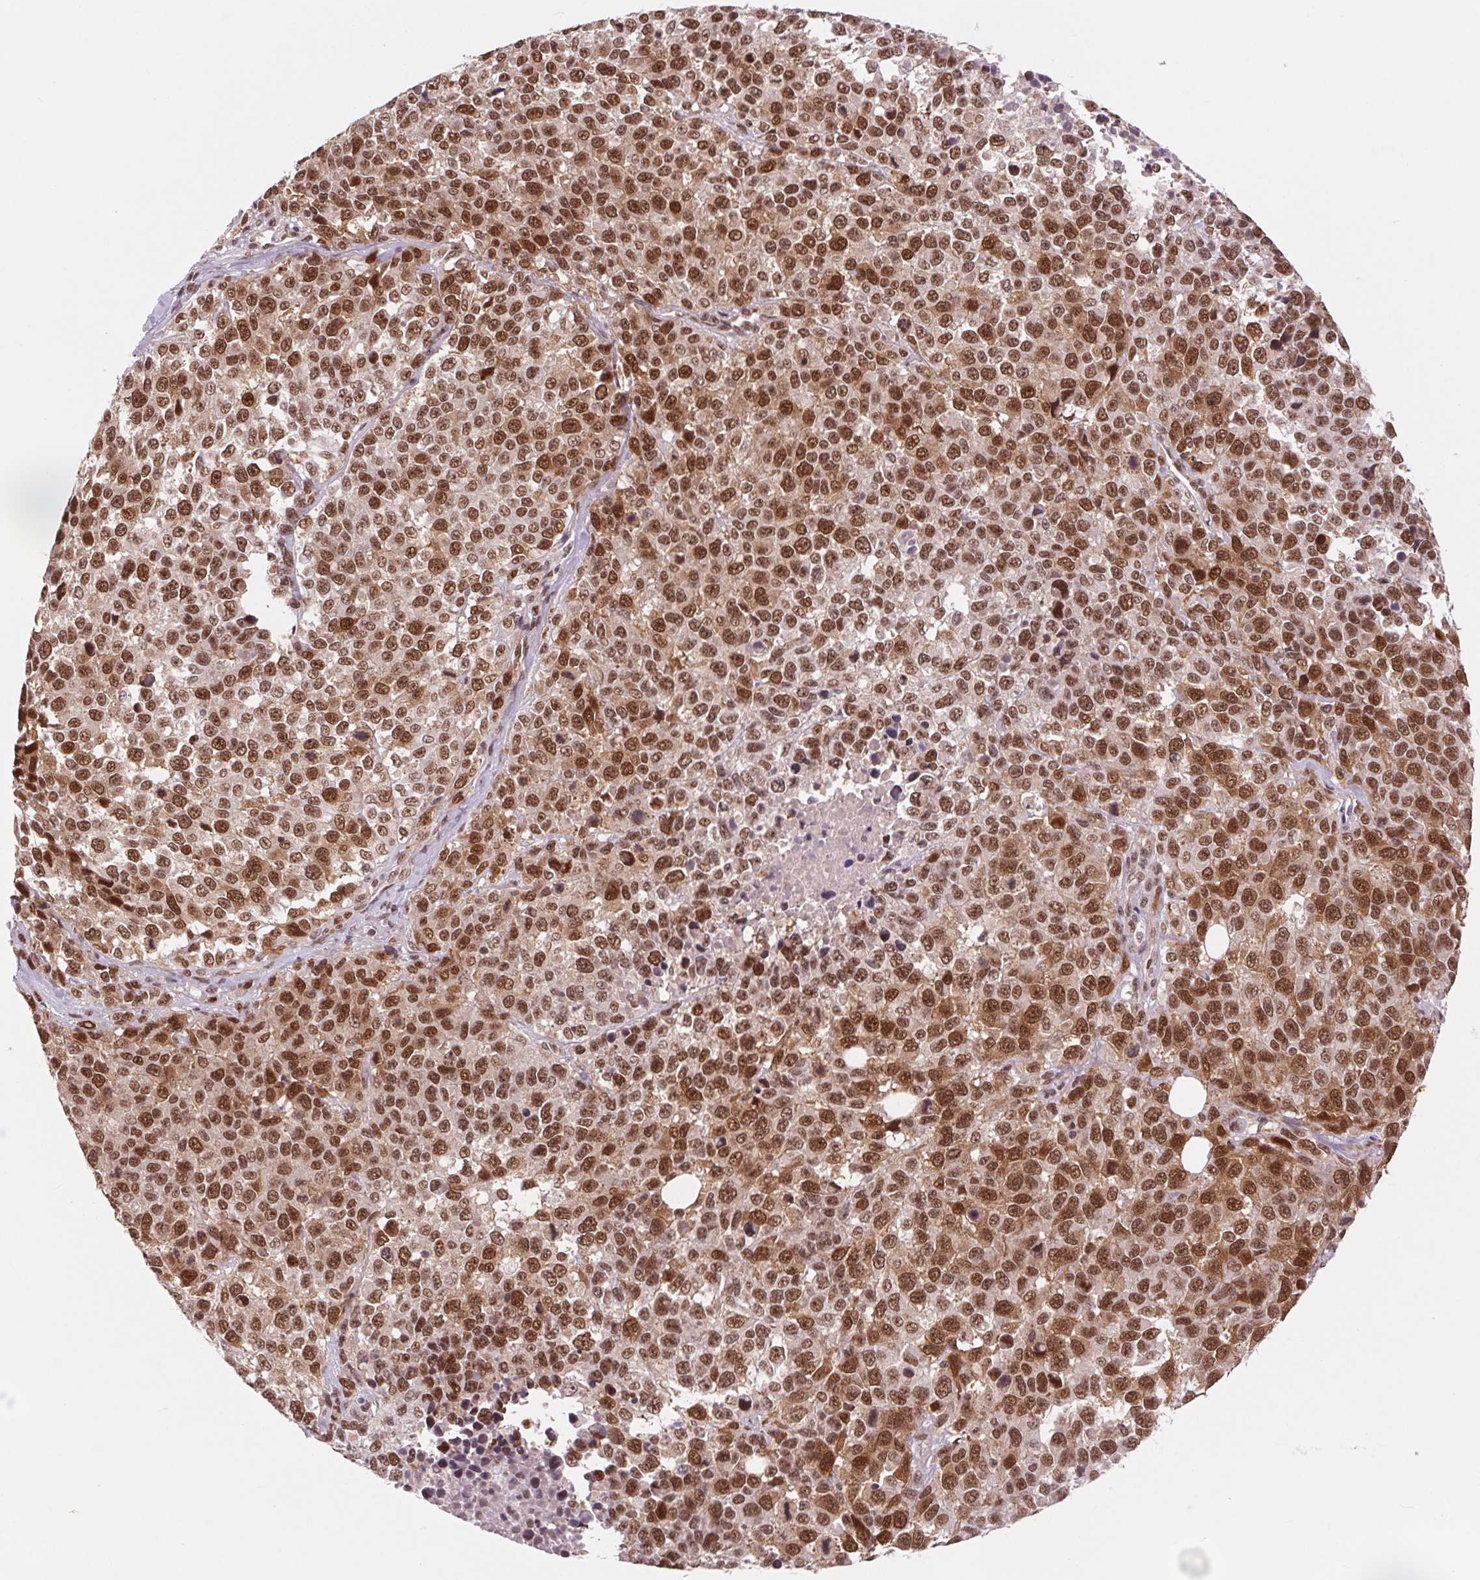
{"staining": {"intensity": "strong", "quantity": ">75%", "location": "nuclear"}, "tissue": "melanoma", "cell_type": "Tumor cells", "image_type": "cancer", "snomed": [{"axis": "morphology", "description": "Malignant melanoma, Metastatic site"}, {"axis": "topography", "description": "Skin"}], "caption": "IHC (DAB) staining of malignant melanoma (metastatic site) demonstrates strong nuclear protein positivity in approximately >75% of tumor cells.", "gene": "CD2BP2", "patient": {"sex": "male", "age": 84}}